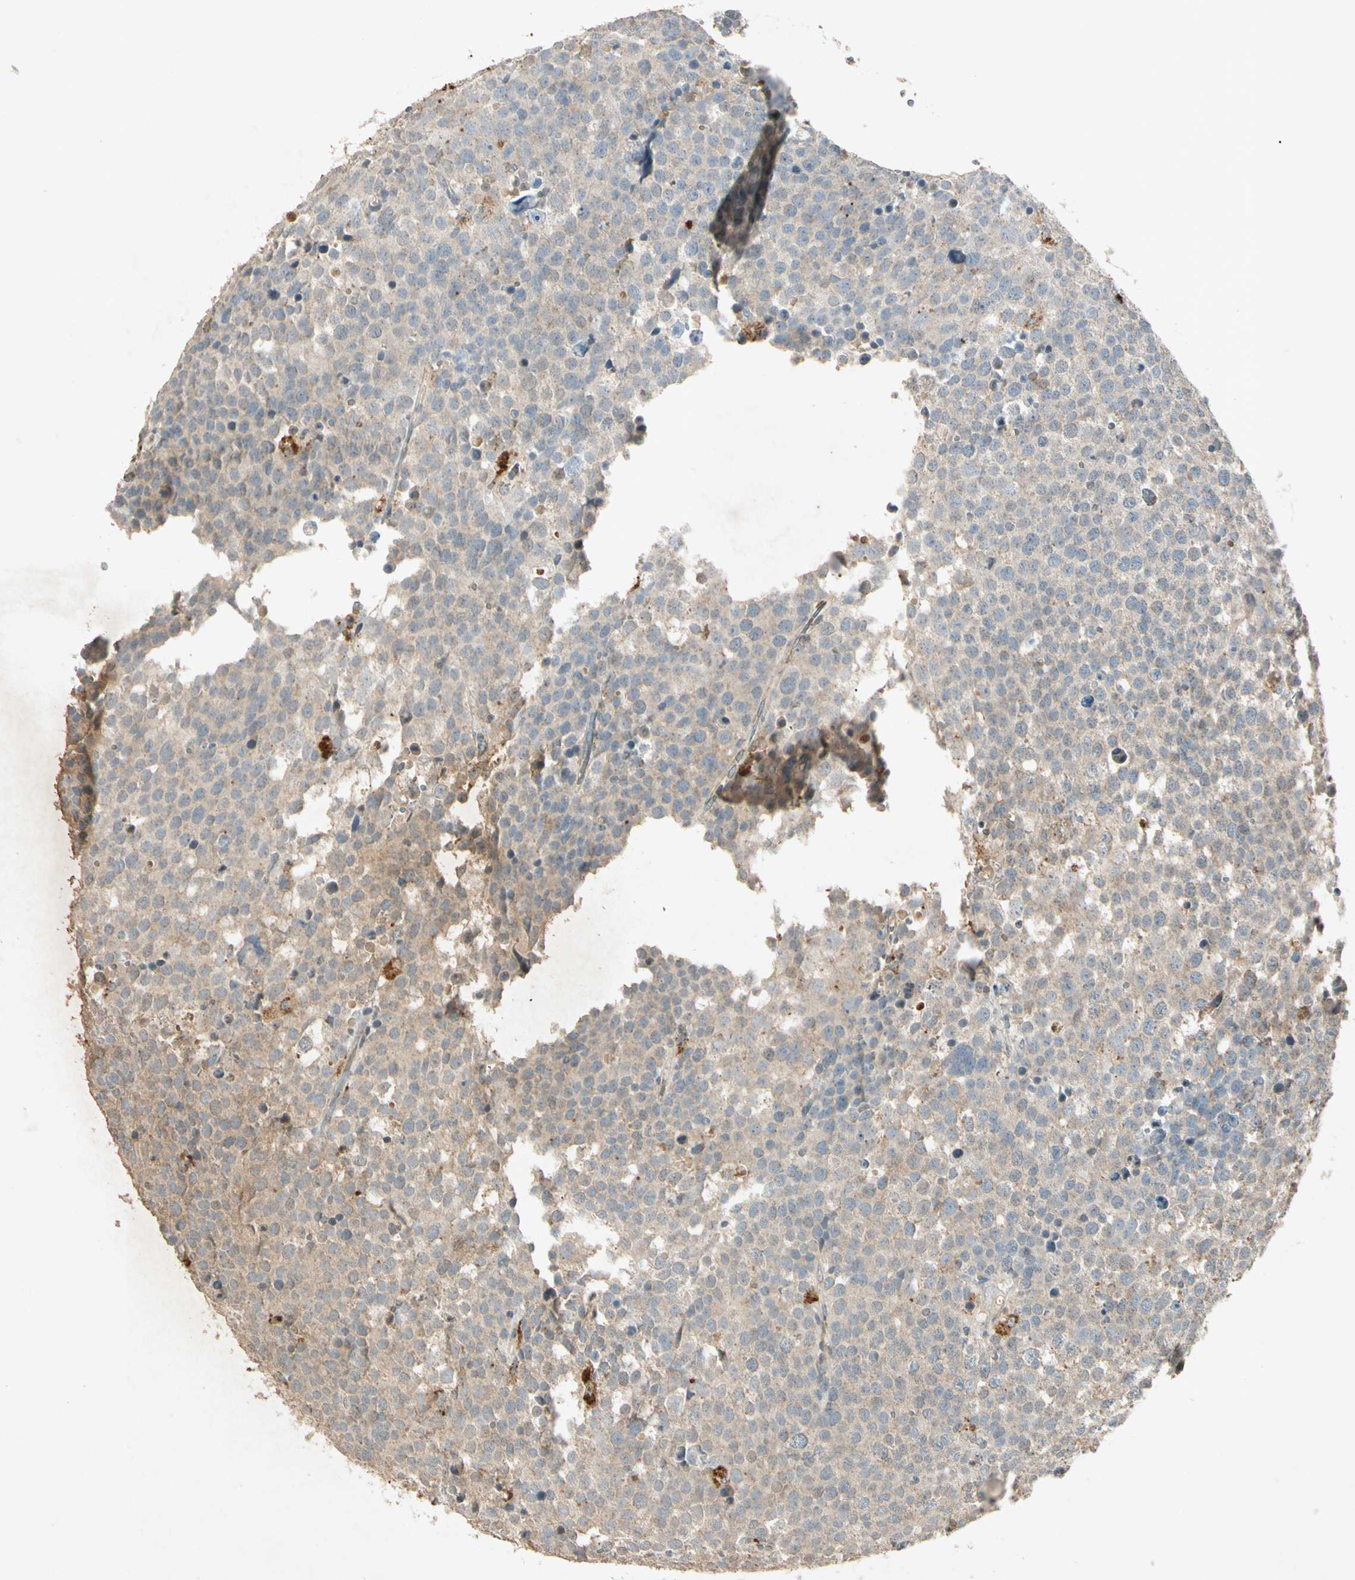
{"staining": {"intensity": "weak", "quantity": ">75%", "location": "cytoplasmic/membranous"}, "tissue": "testis cancer", "cell_type": "Tumor cells", "image_type": "cancer", "snomed": [{"axis": "morphology", "description": "Seminoma, NOS"}, {"axis": "topography", "description": "Testis"}], "caption": "Weak cytoplasmic/membranous expression is present in about >75% of tumor cells in testis seminoma.", "gene": "MSRB1", "patient": {"sex": "male", "age": 71}}